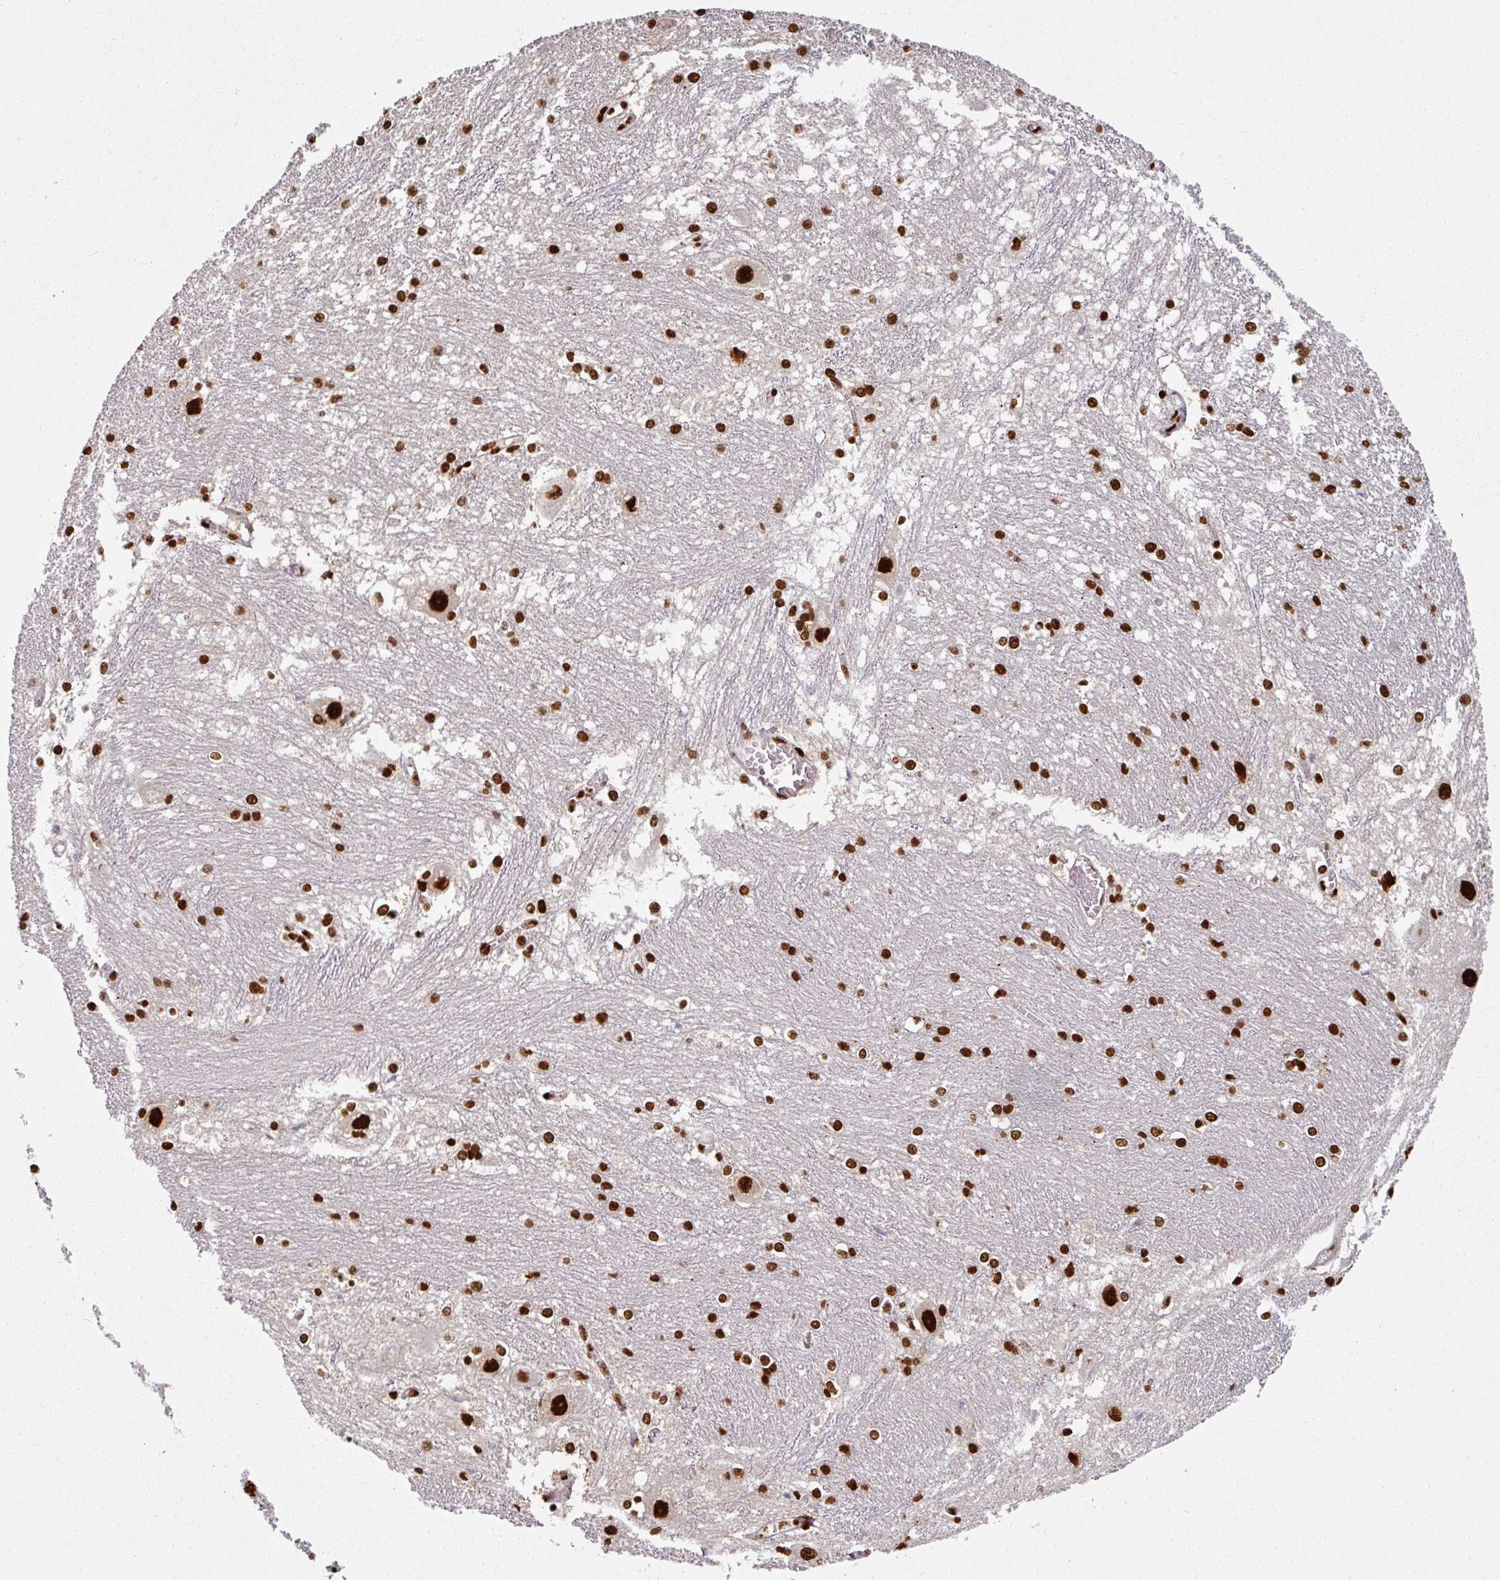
{"staining": {"intensity": "strong", "quantity": ">75%", "location": "nuclear"}, "tissue": "caudate", "cell_type": "Glial cells", "image_type": "normal", "snomed": [{"axis": "morphology", "description": "Normal tissue, NOS"}, {"axis": "topography", "description": "Lateral ventricle wall"}], "caption": "This image displays immunohistochemistry (IHC) staining of unremarkable human caudate, with high strong nuclear expression in approximately >75% of glial cells.", "gene": "SIK3", "patient": {"sex": "male", "age": 37}}